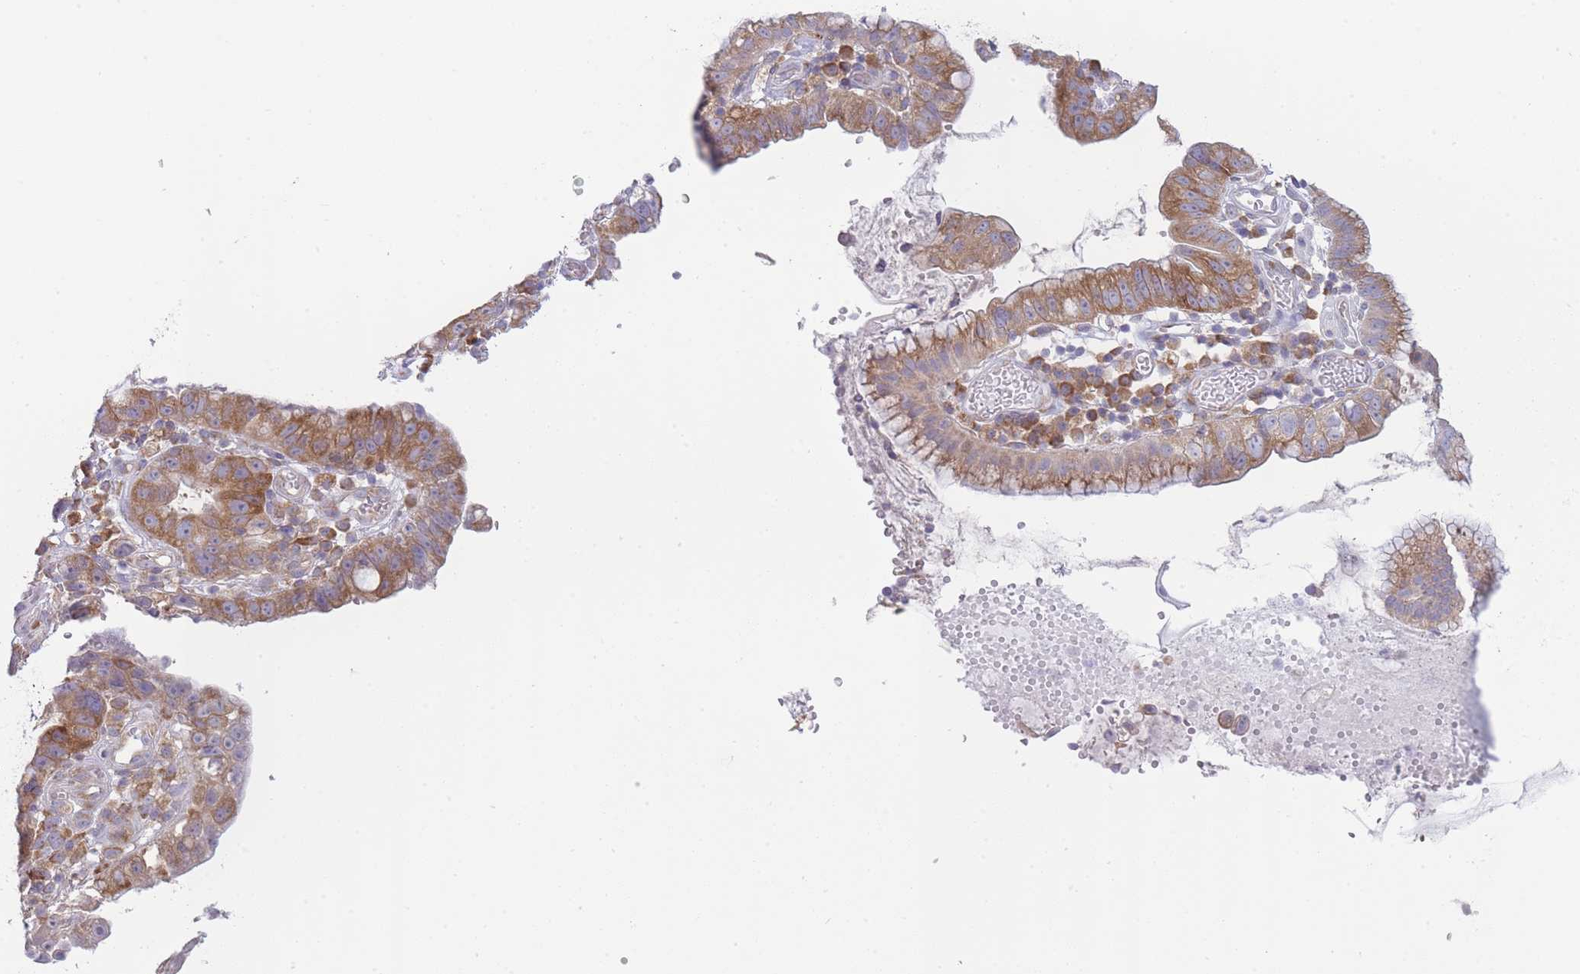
{"staining": {"intensity": "moderate", "quantity": ">75%", "location": "cytoplasmic/membranous"}, "tissue": "stomach cancer", "cell_type": "Tumor cells", "image_type": "cancer", "snomed": [{"axis": "morphology", "description": "Adenocarcinoma, NOS"}, {"axis": "topography", "description": "Stomach"}], "caption": "A brown stain labels moderate cytoplasmic/membranous staining of a protein in human adenocarcinoma (stomach) tumor cells. (DAB IHC with brightfield microscopy, high magnification).", "gene": "OR5L2", "patient": {"sex": "male", "age": 55}}